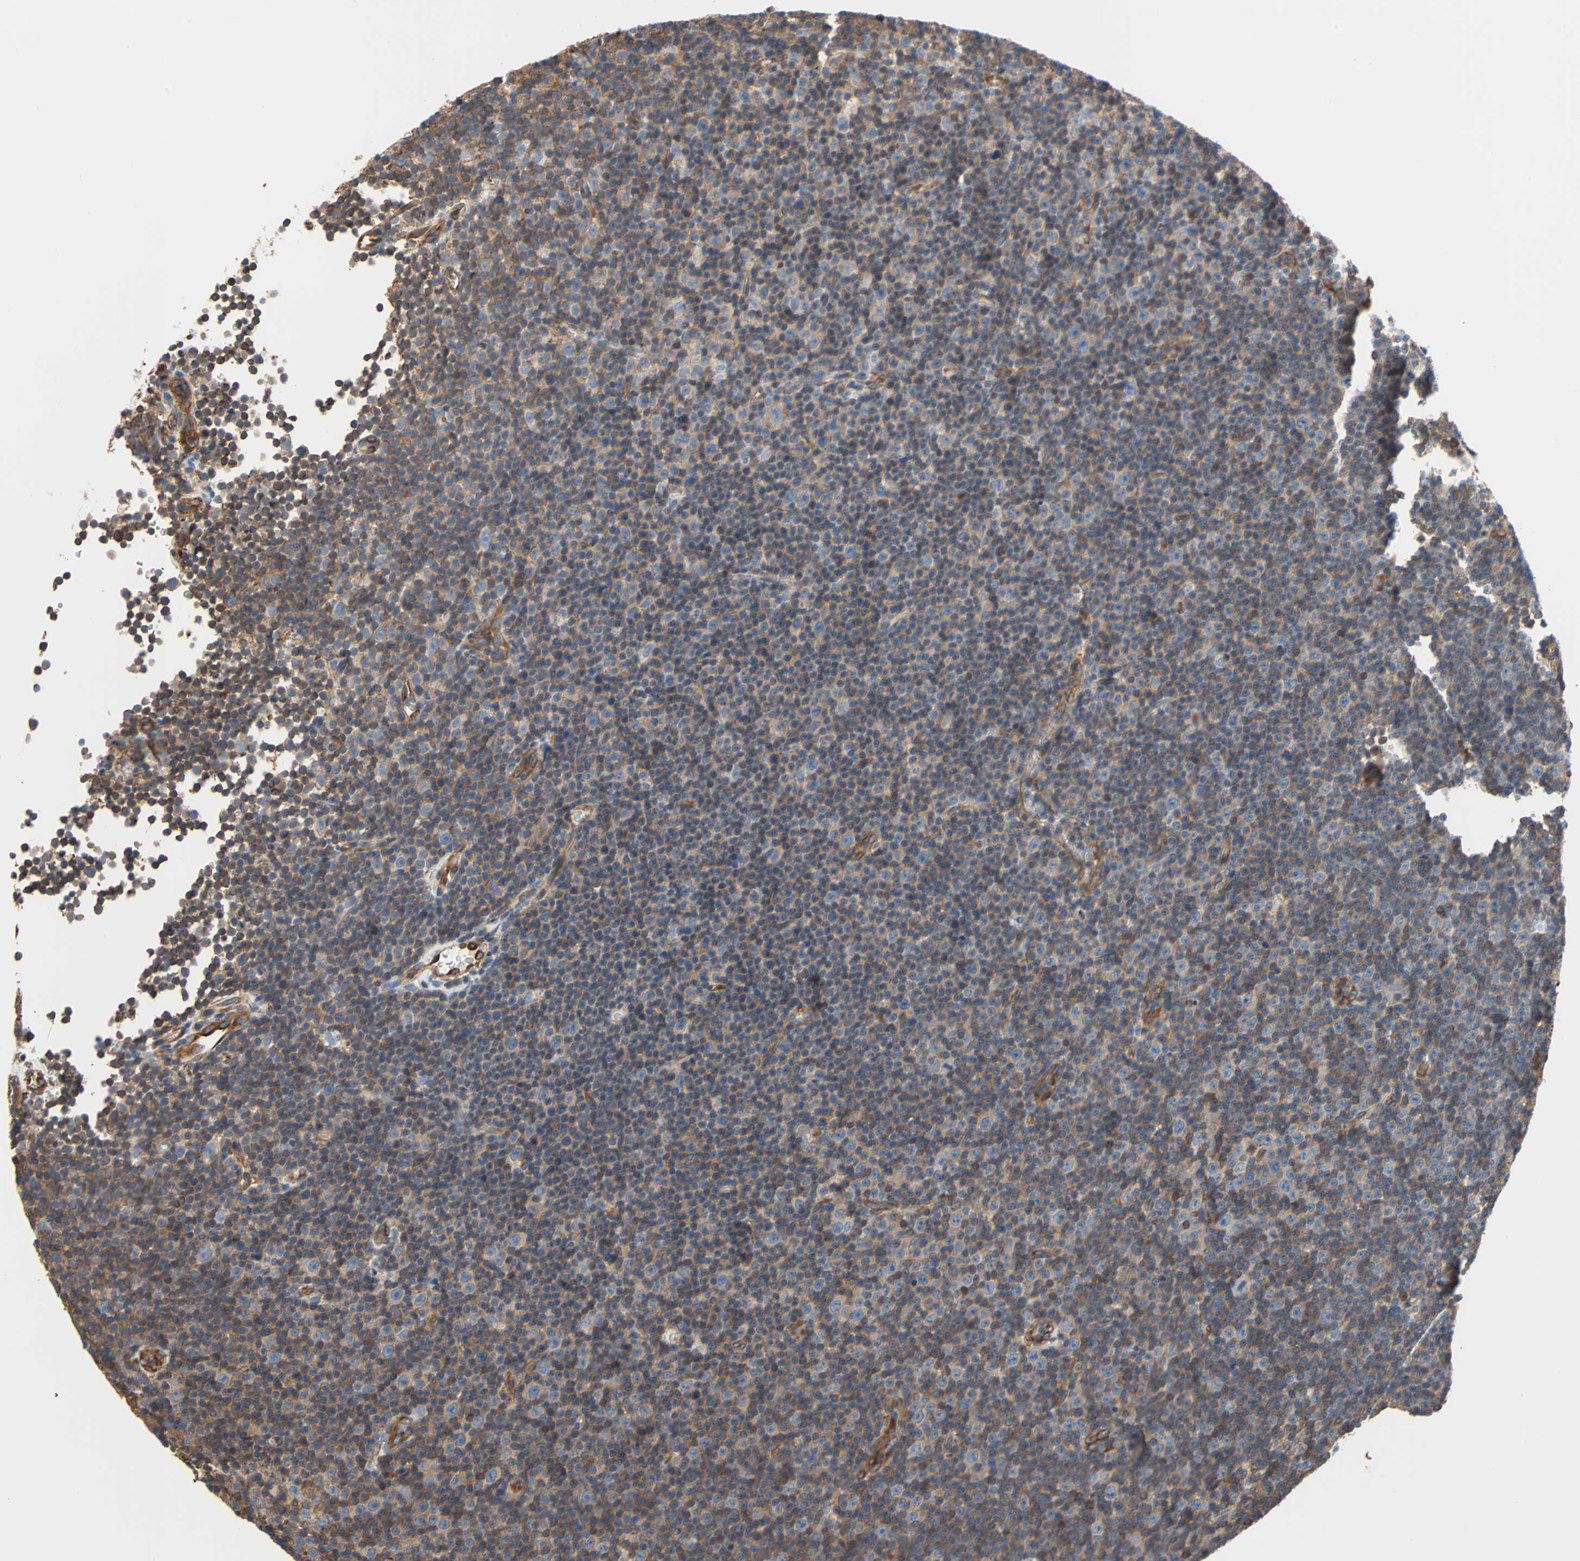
{"staining": {"intensity": "weak", "quantity": "25%-75%", "location": "cytoplasmic/membranous"}, "tissue": "lymphoma", "cell_type": "Tumor cells", "image_type": "cancer", "snomed": [{"axis": "morphology", "description": "Malignant lymphoma, non-Hodgkin's type, Low grade"}, {"axis": "topography", "description": "Lymph node"}], "caption": "The micrograph demonstrates a brown stain indicating the presence of a protein in the cytoplasmic/membranous of tumor cells in malignant lymphoma, non-Hodgkin's type (low-grade).", "gene": "GALNT10", "patient": {"sex": "female", "age": 67}}